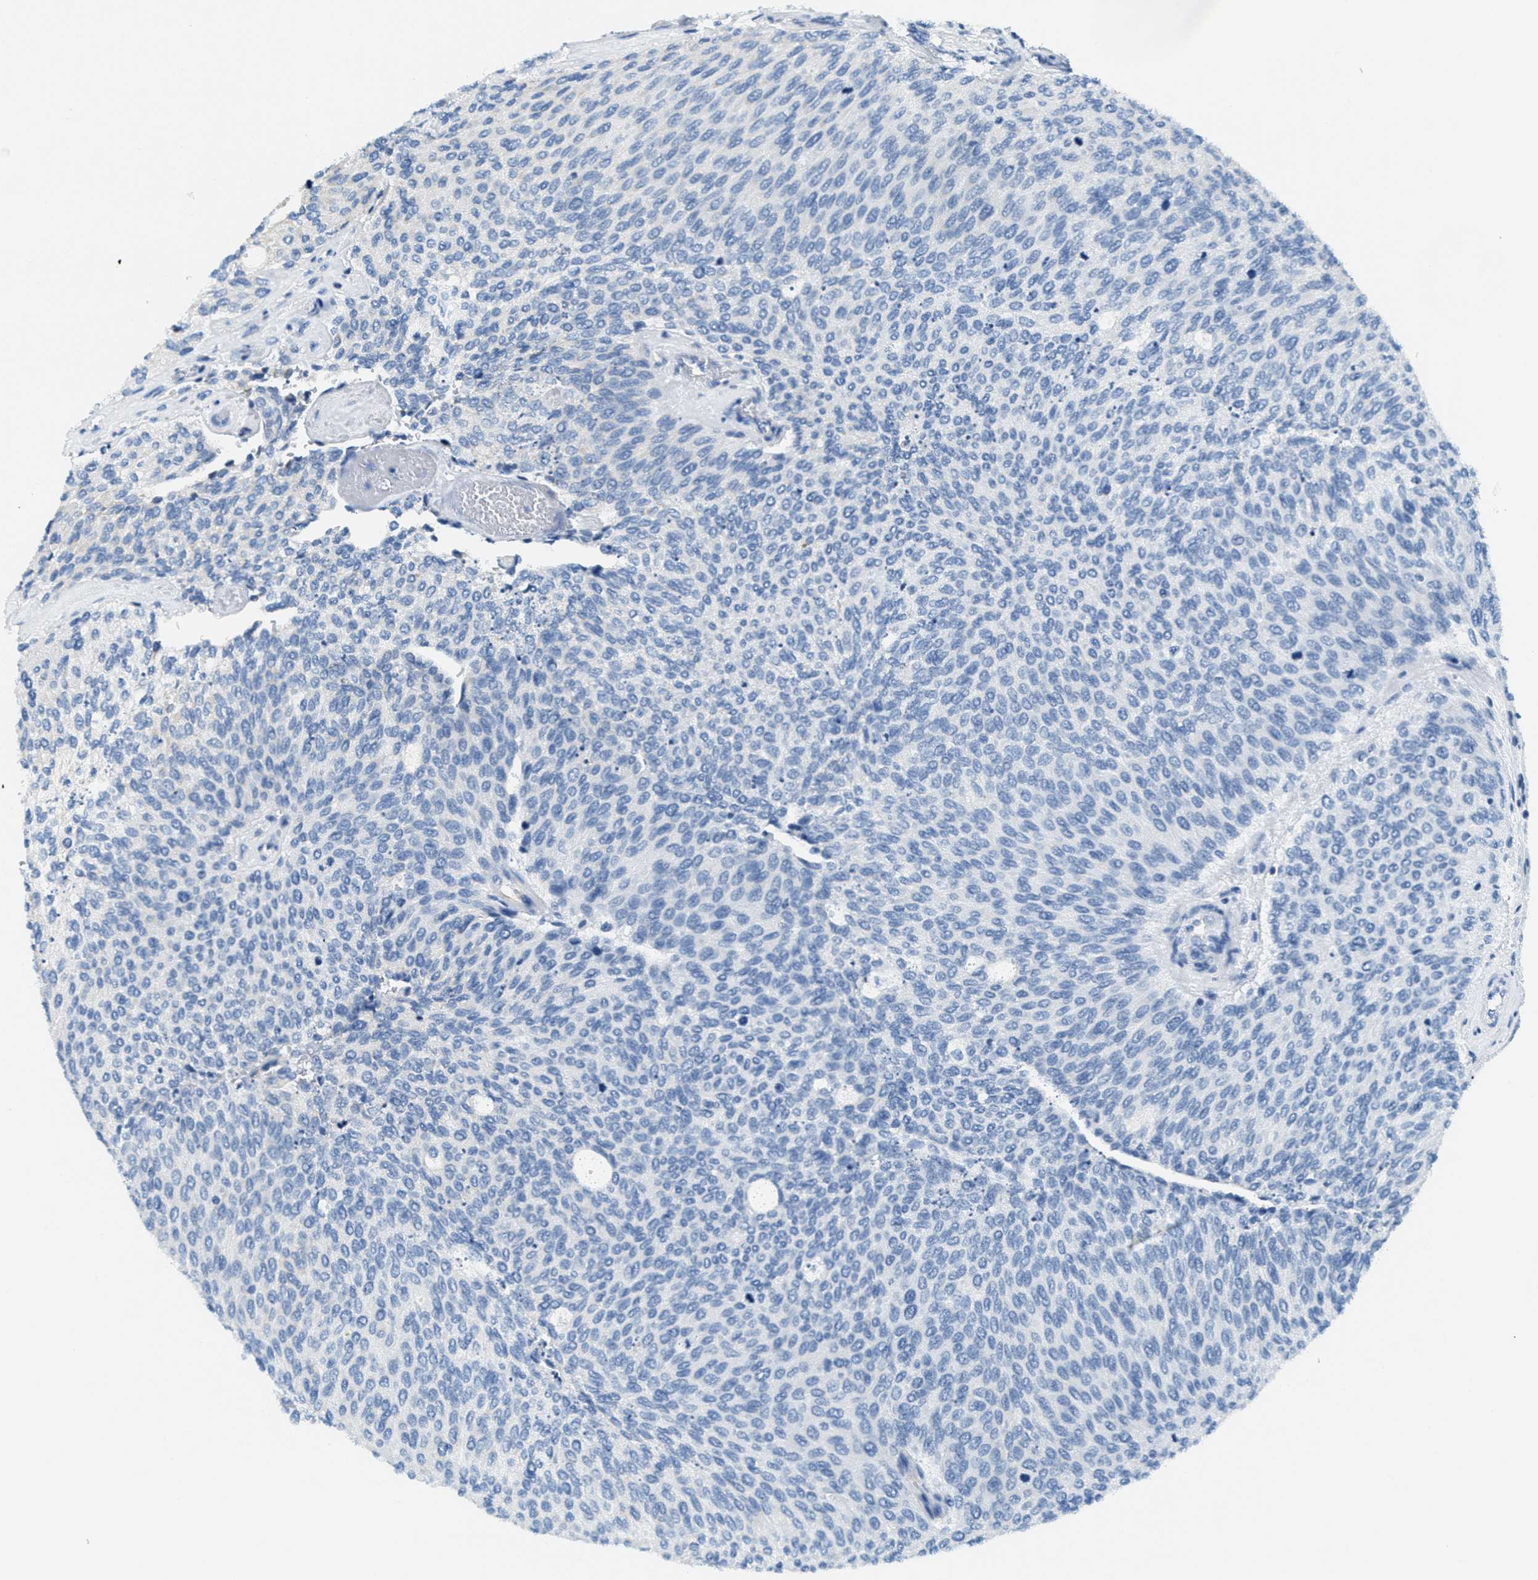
{"staining": {"intensity": "negative", "quantity": "none", "location": "none"}, "tissue": "urothelial cancer", "cell_type": "Tumor cells", "image_type": "cancer", "snomed": [{"axis": "morphology", "description": "Urothelial carcinoma, Low grade"}, {"axis": "topography", "description": "Urinary bladder"}], "caption": "Immunohistochemistry of human urothelial cancer shows no expression in tumor cells.", "gene": "CA4", "patient": {"sex": "female", "age": 79}}